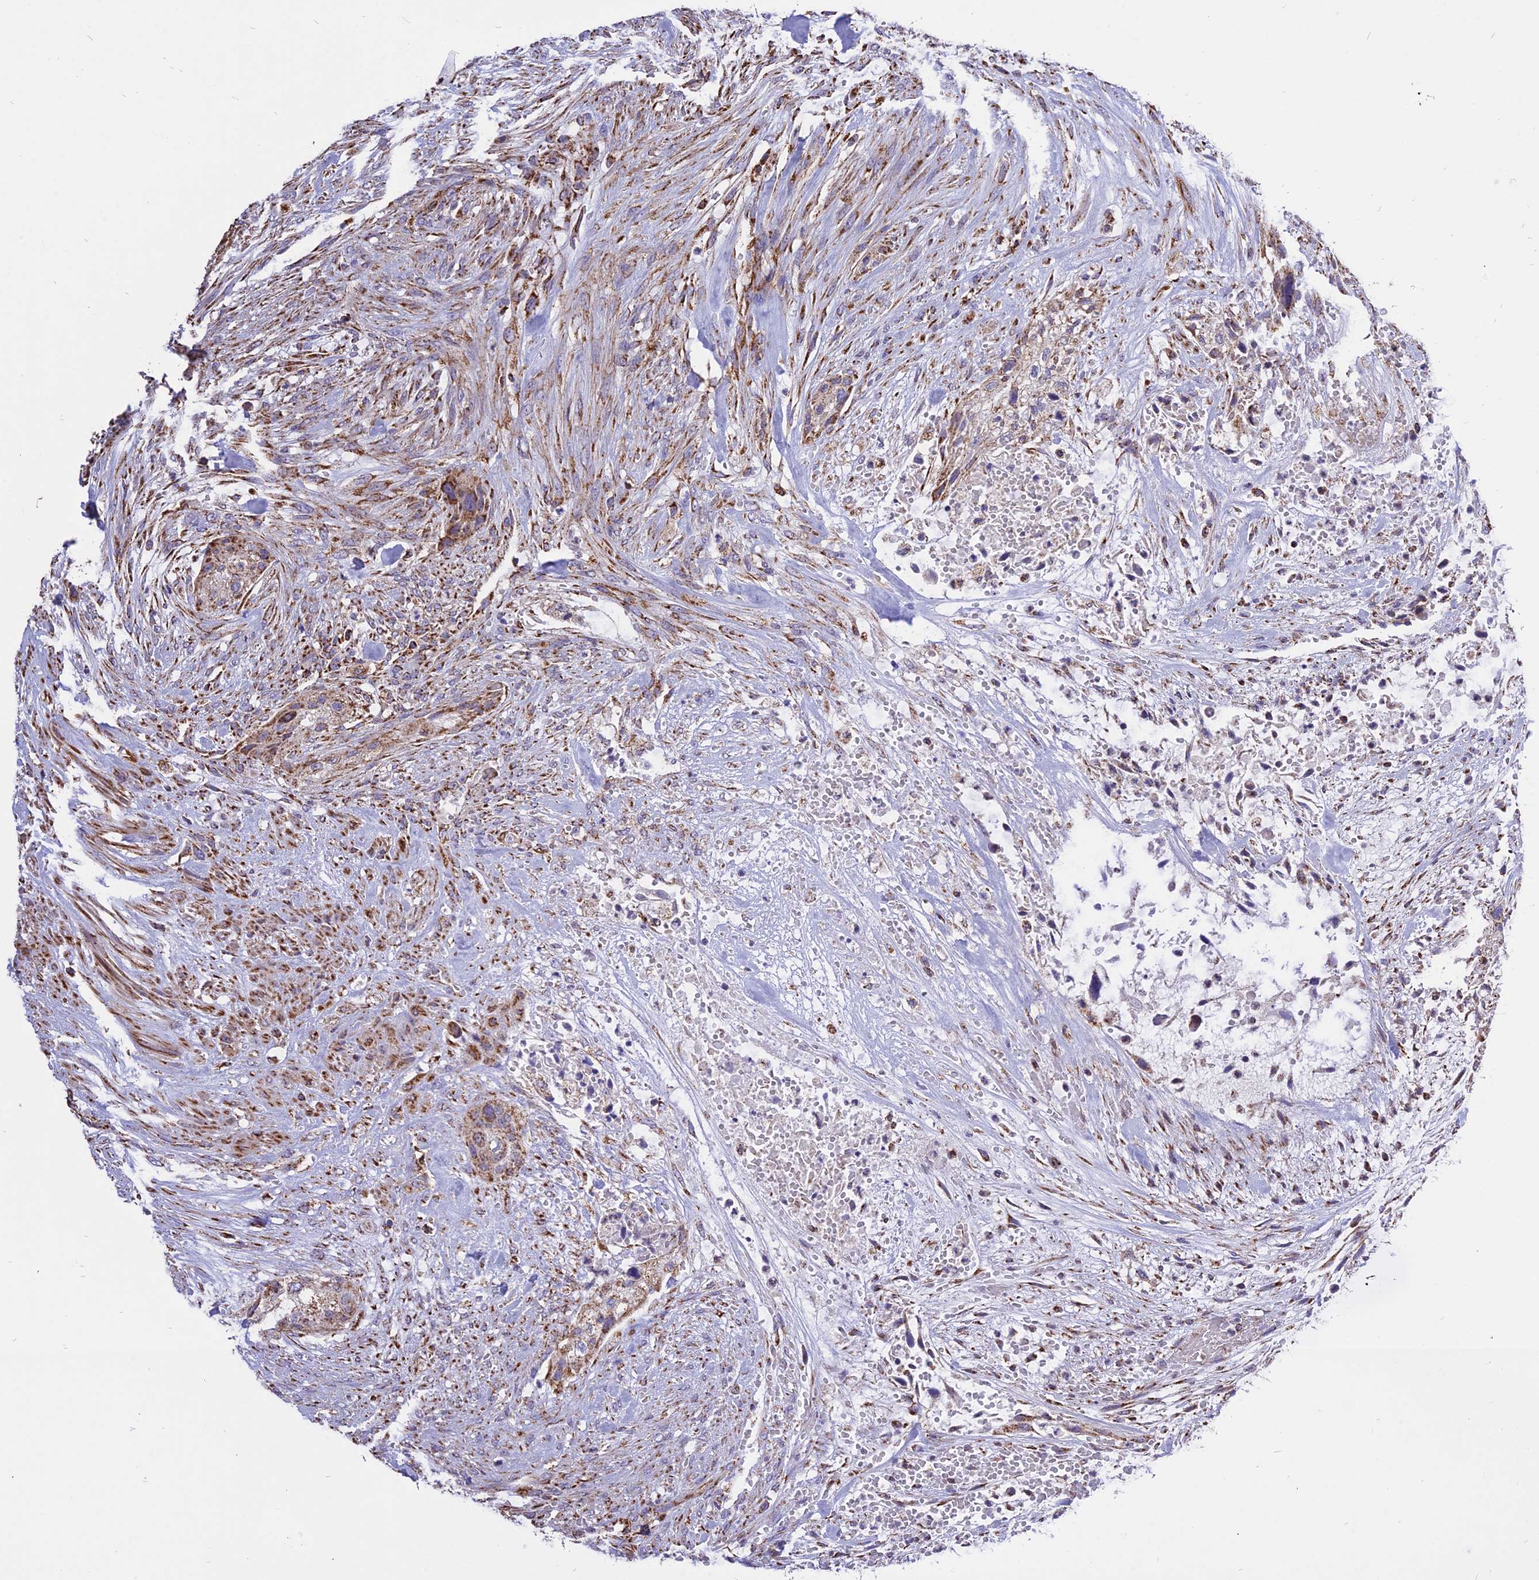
{"staining": {"intensity": "moderate", "quantity": ">75%", "location": "cytoplasmic/membranous"}, "tissue": "urothelial cancer", "cell_type": "Tumor cells", "image_type": "cancer", "snomed": [{"axis": "morphology", "description": "Urothelial carcinoma, High grade"}, {"axis": "topography", "description": "Urinary bladder"}], "caption": "This is an image of immunohistochemistry staining of high-grade urothelial carcinoma, which shows moderate expression in the cytoplasmic/membranous of tumor cells.", "gene": "TTC4", "patient": {"sex": "male", "age": 35}}